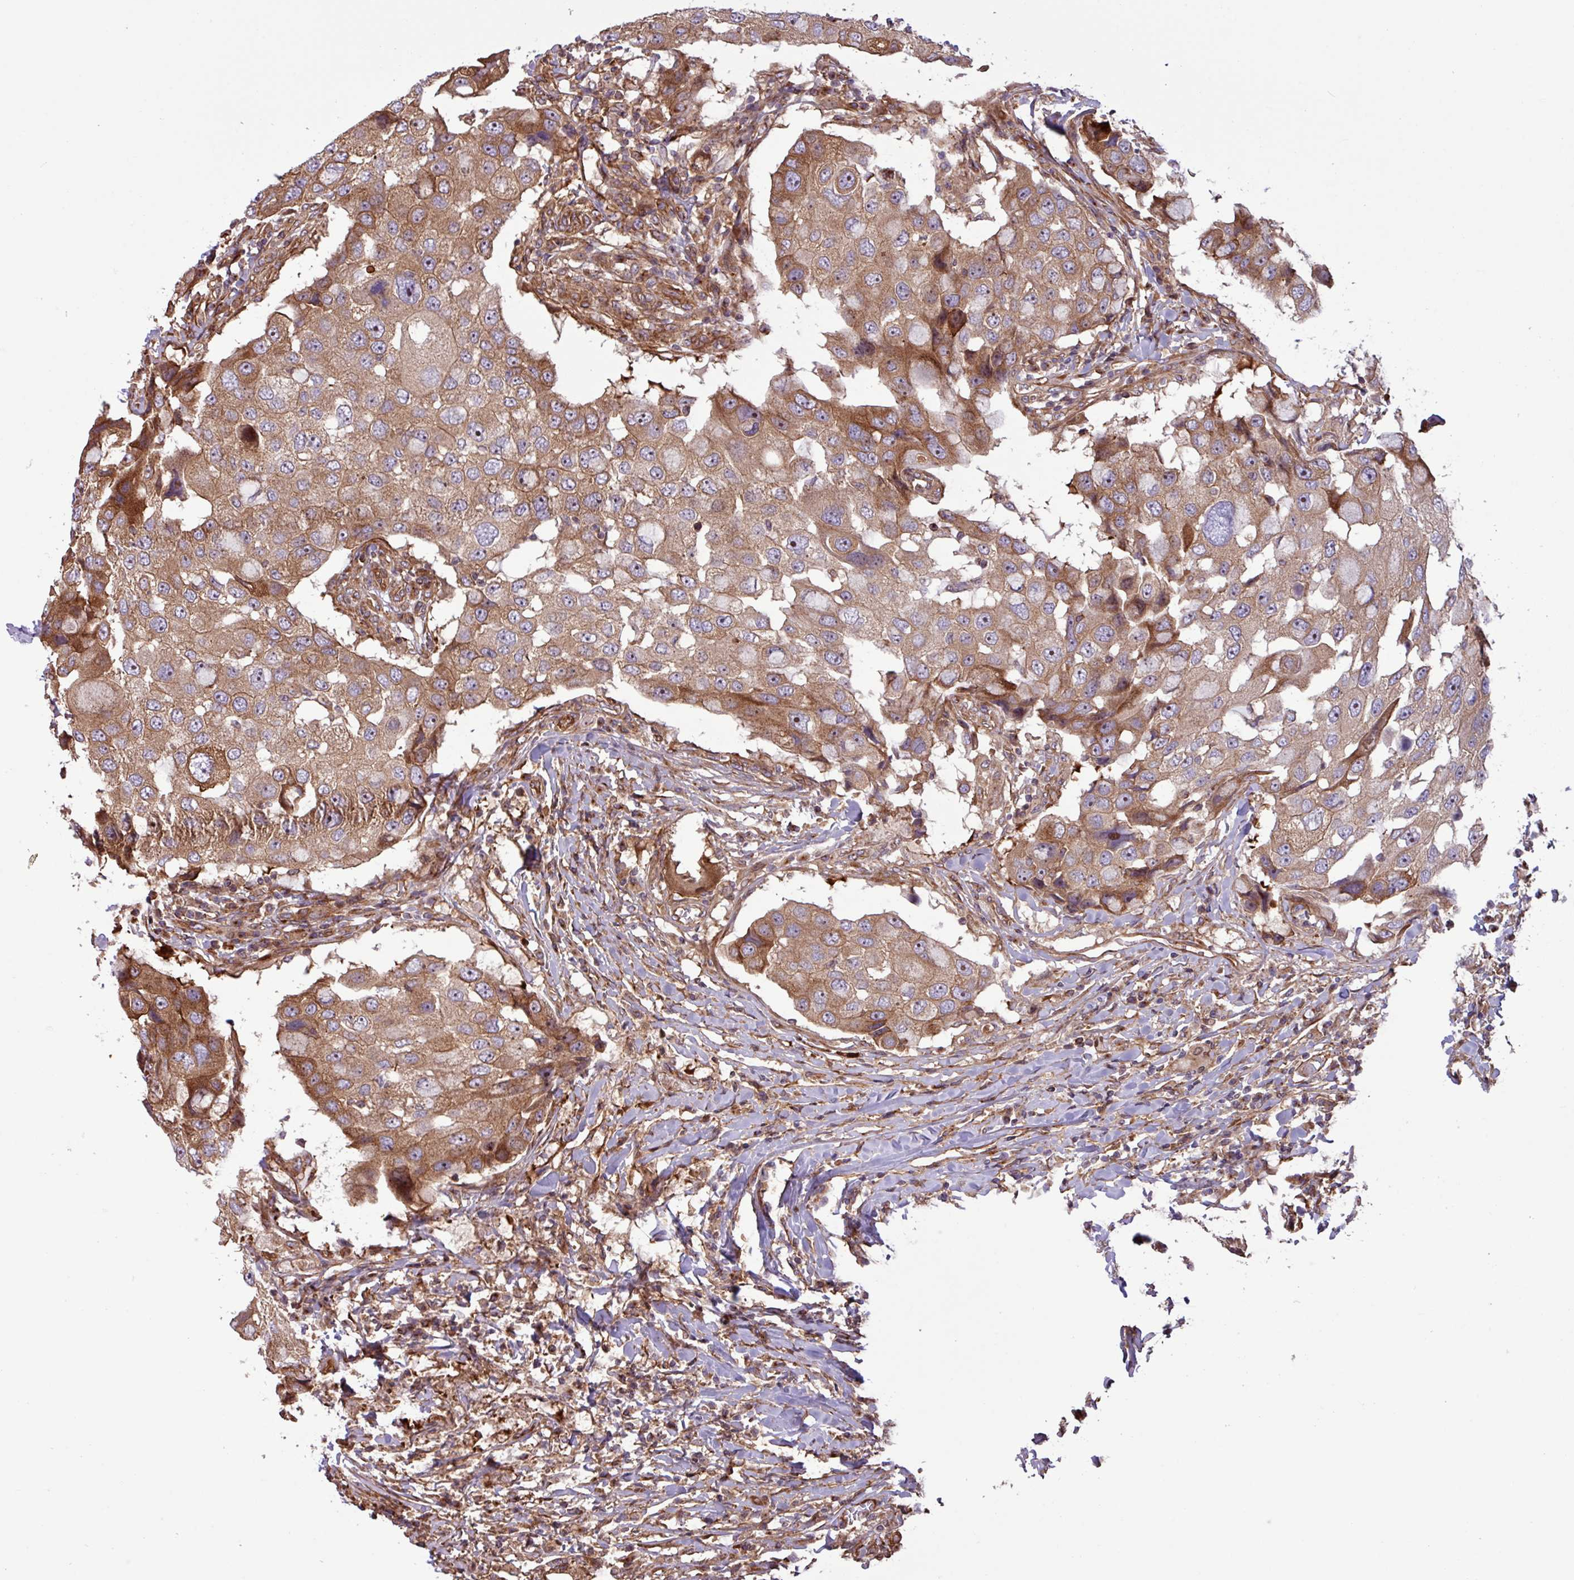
{"staining": {"intensity": "moderate", "quantity": ">75%", "location": "cytoplasmic/membranous,nuclear"}, "tissue": "breast cancer", "cell_type": "Tumor cells", "image_type": "cancer", "snomed": [{"axis": "morphology", "description": "Duct carcinoma"}, {"axis": "topography", "description": "Breast"}], "caption": "Immunohistochemical staining of human breast intraductal carcinoma shows moderate cytoplasmic/membranous and nuclear protein positivity in about >75% of tumor cells.", "gene": "ZNF300", "patient": {"sex": "female", "age": 27}}